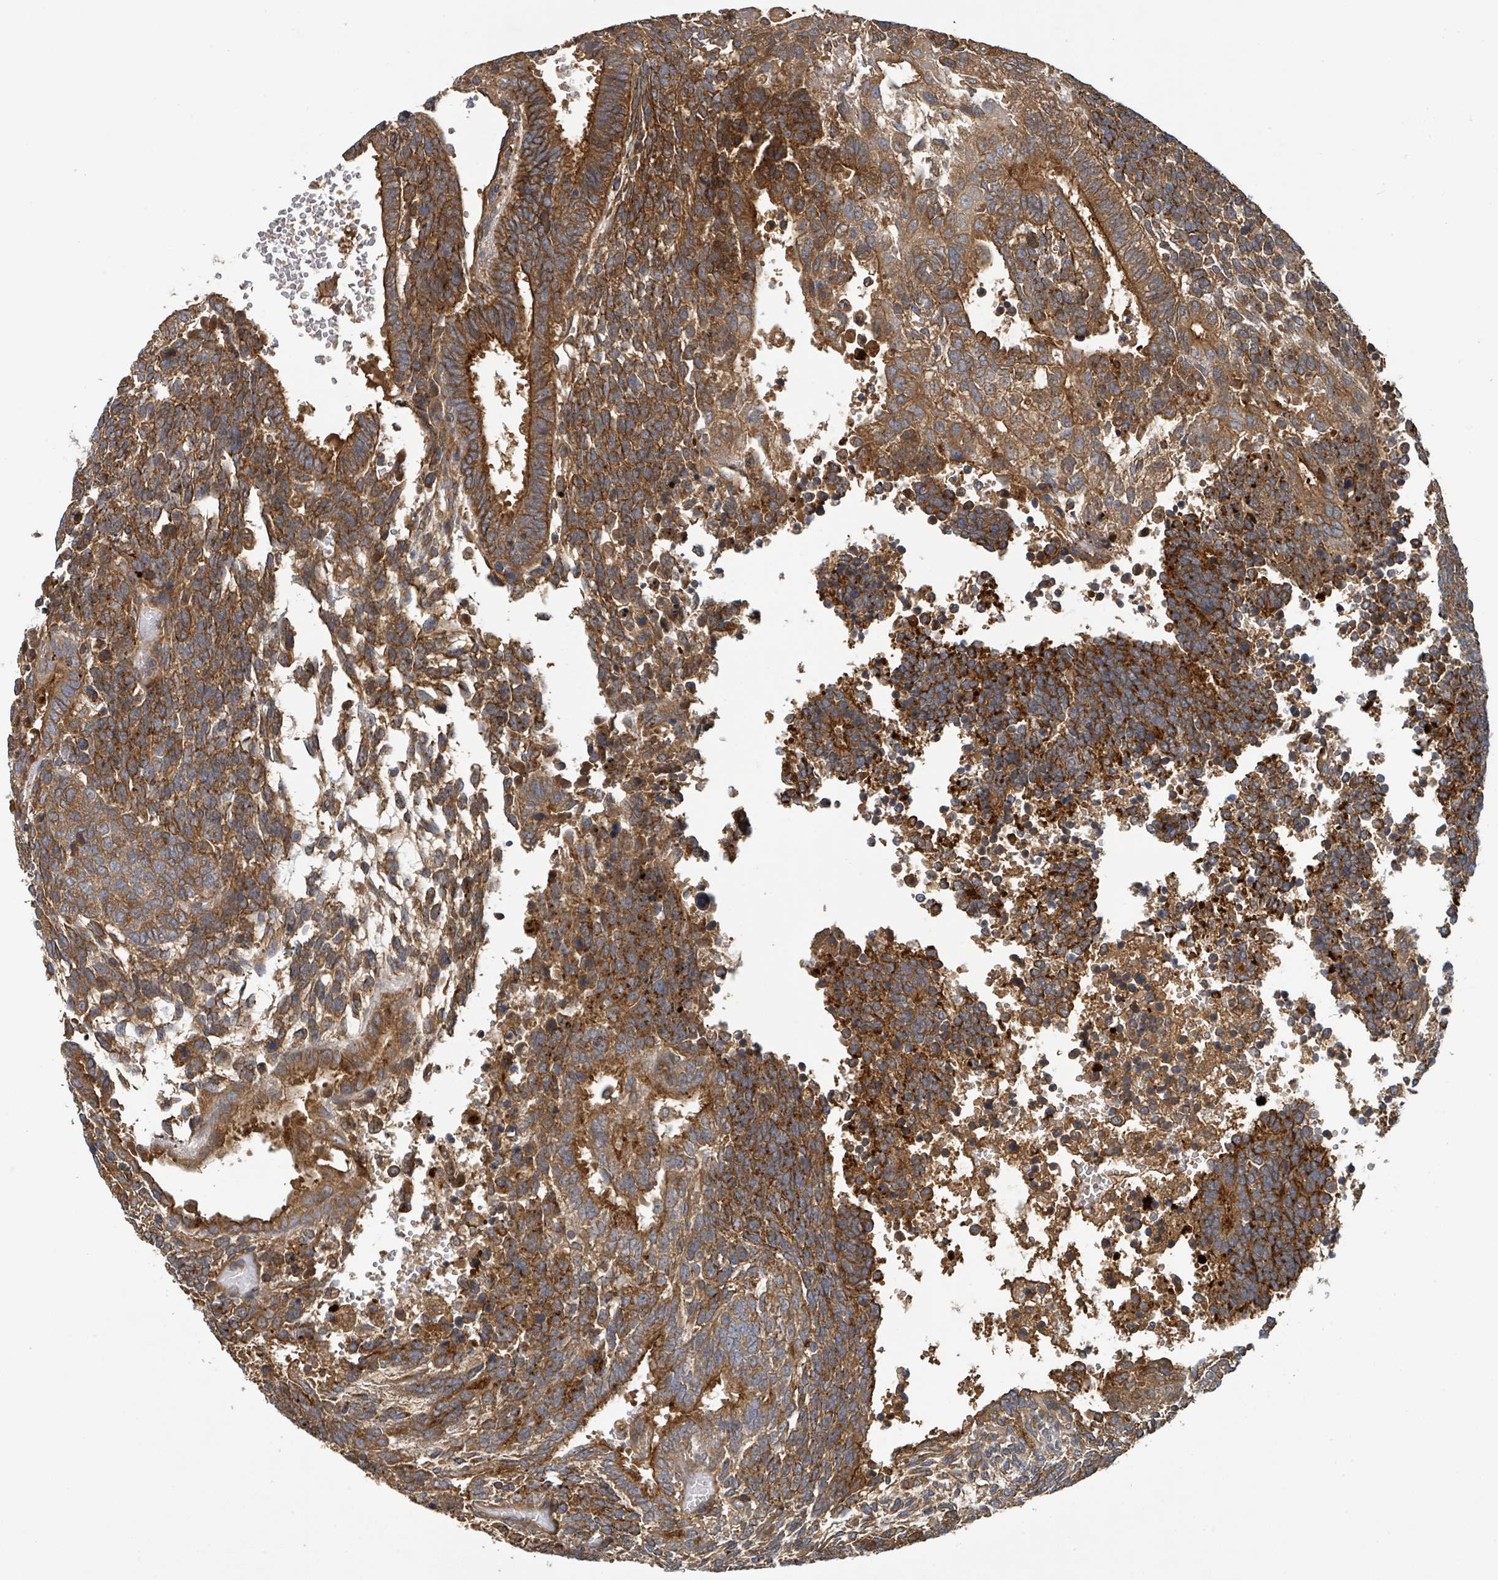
{"staining": {"intensity": "moderate", "quantity": ">75%", "location": "cytoplasmic/membranous"}, "tissue": "testis cancer", "cell_type": "Tumor cells", "image_type": "cancer", "snomed": [{"axis": "morphology", "description": "Carcinoma, Embryonal, NOS"}, {"axis": "topography", "description": "Testis"}], "caption": "This photomicrograph reveals immunohistochemistry (IHC) staining of human testis embryonal carcinoma, with medium moderate cytoplasmic/membranous expression in about >75% of tumor cells.", "gene": "STARD4", "patient": {"sex": "male", "age": 23}}